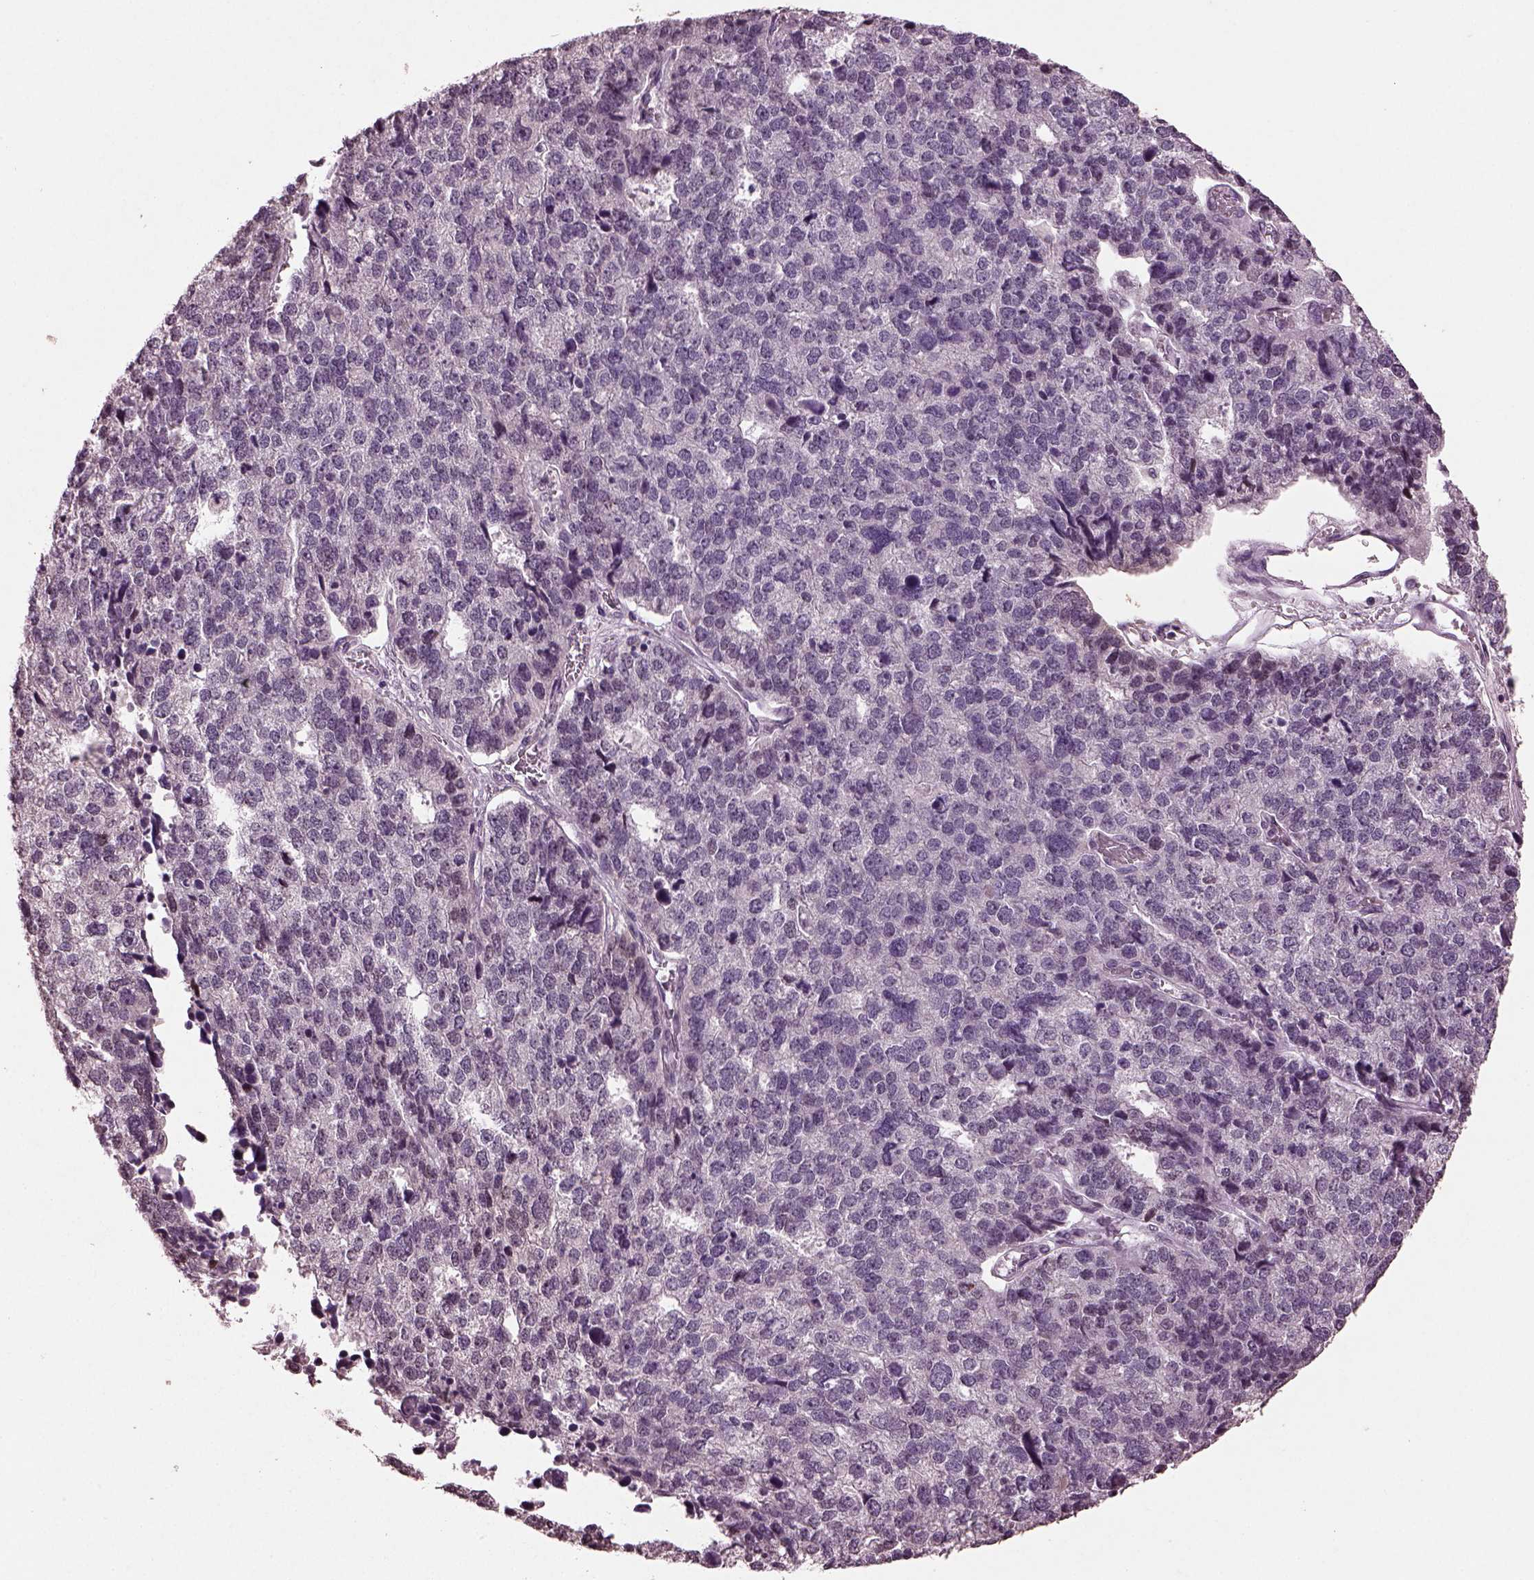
{"staining": {"intensity": "negative", "quantity": "none", "location": "none"}, "tissue": "stomach cancer", "cell_type": "Tumor cells", "image_type": "cancer", "snomed": [{"axis": "morphology", "description": "Adenocarcinoma, NOS"}, {"axis": "topography", "description": "Stomach"}], "caption": "The photomicrograph displays no significant positivity in tumor cells of adenocarcinoma (stomach). (DAB (3,3'-diaminobenzidine) immunohistochemistry (IHC), high magnification).", "gene": "IL18RAP", "patient": {"sex": "male", "age": 69}}